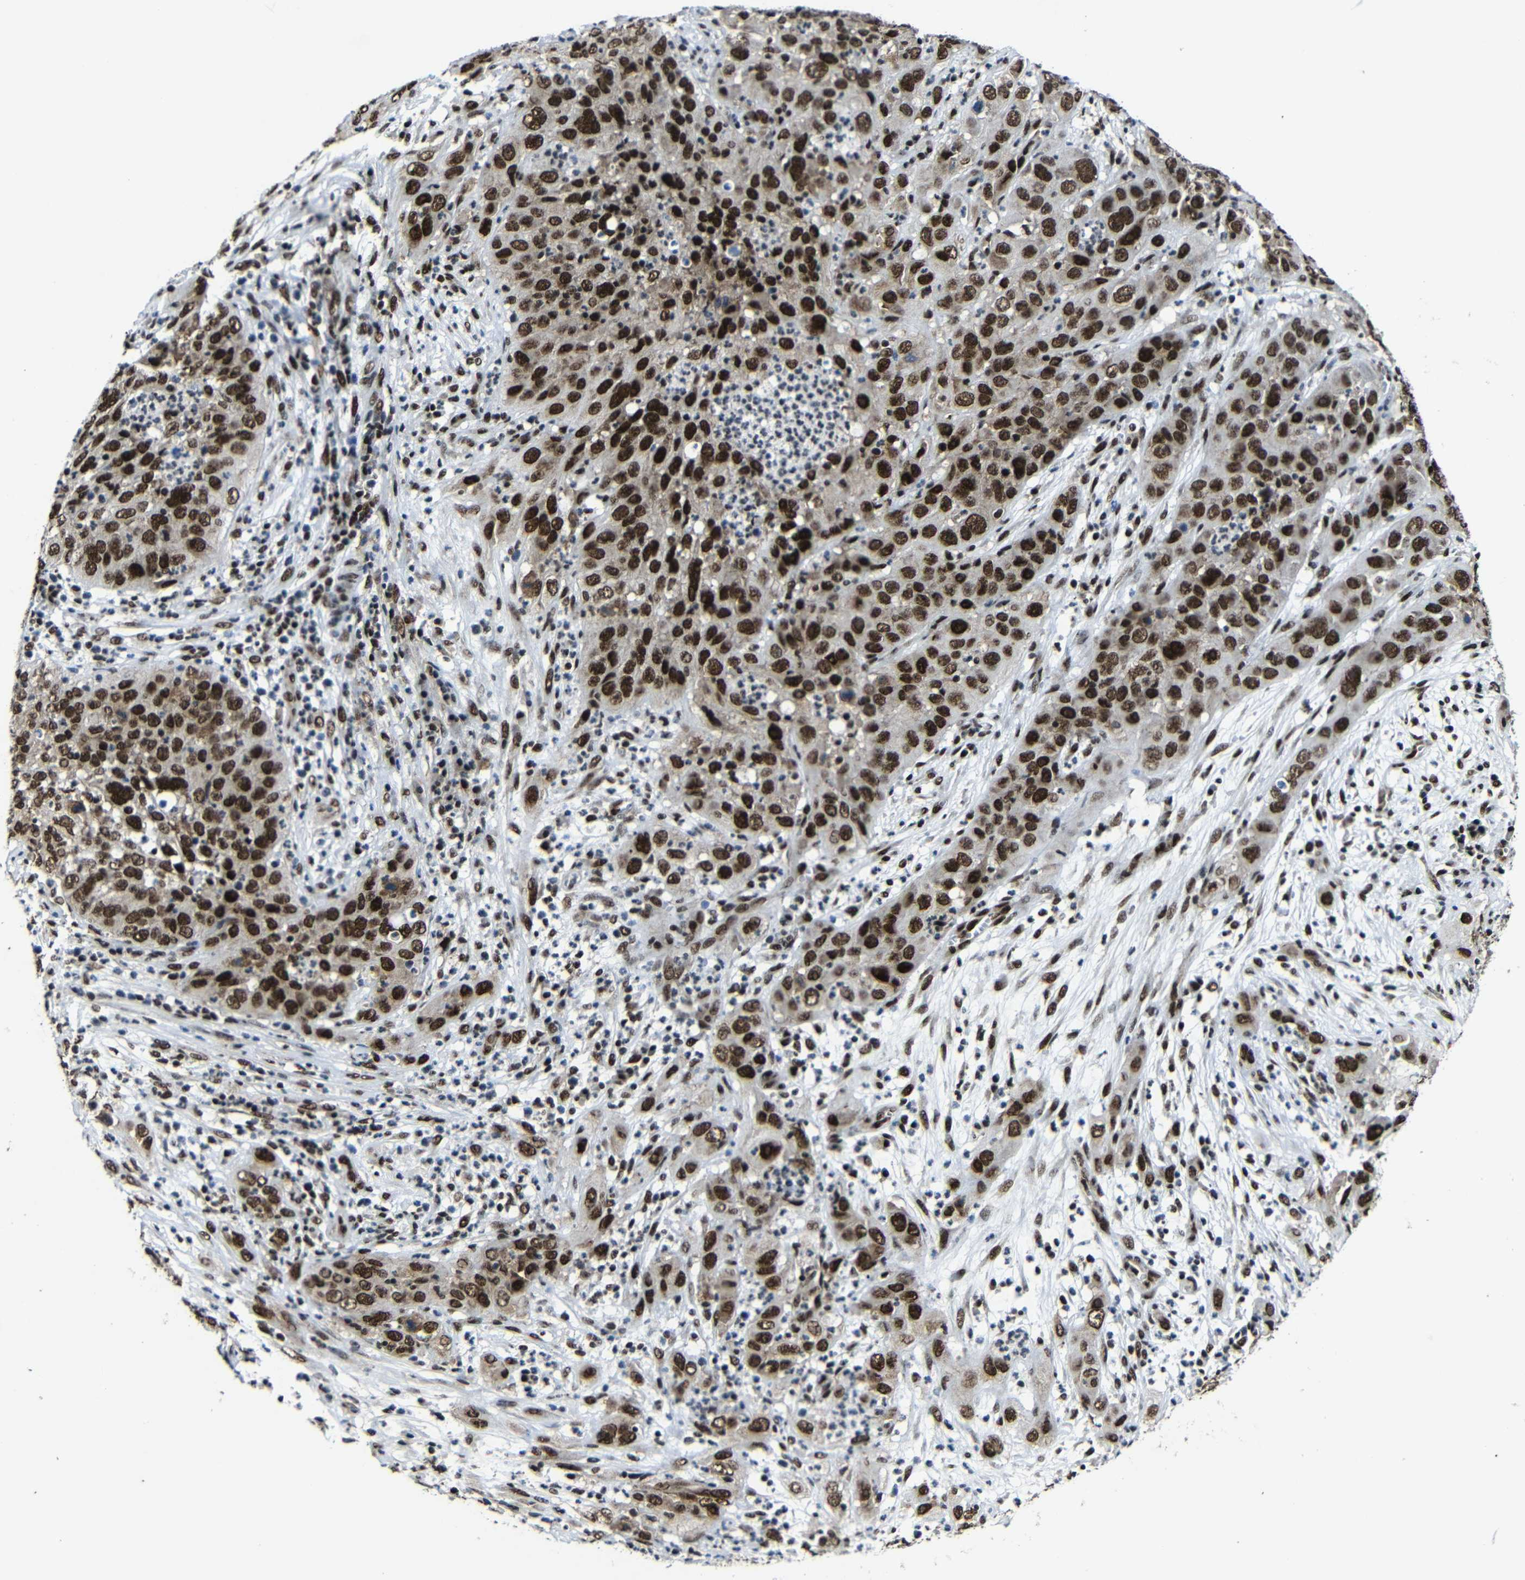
{"staining": {"intensity": "strong", "quantity": ">75%", "location": "nuclear"}, "tissue": "cervical cancer", "cell_type": "Tumor cells", "image_type": "cancer", "snomed": [{"axis": "morphology", "description": "Squamous cell carcinoma, NOS"}, {"axis": "topography", "description": "Cervix"}], "caption": "Approximately >75% of tumor cells in human cervical cancer reveal strong nuclear protein staining as visualized by brown immunohistochemical staining.", "gene": "PTBP1", "patient": {"sex": "female", "age": 32}}